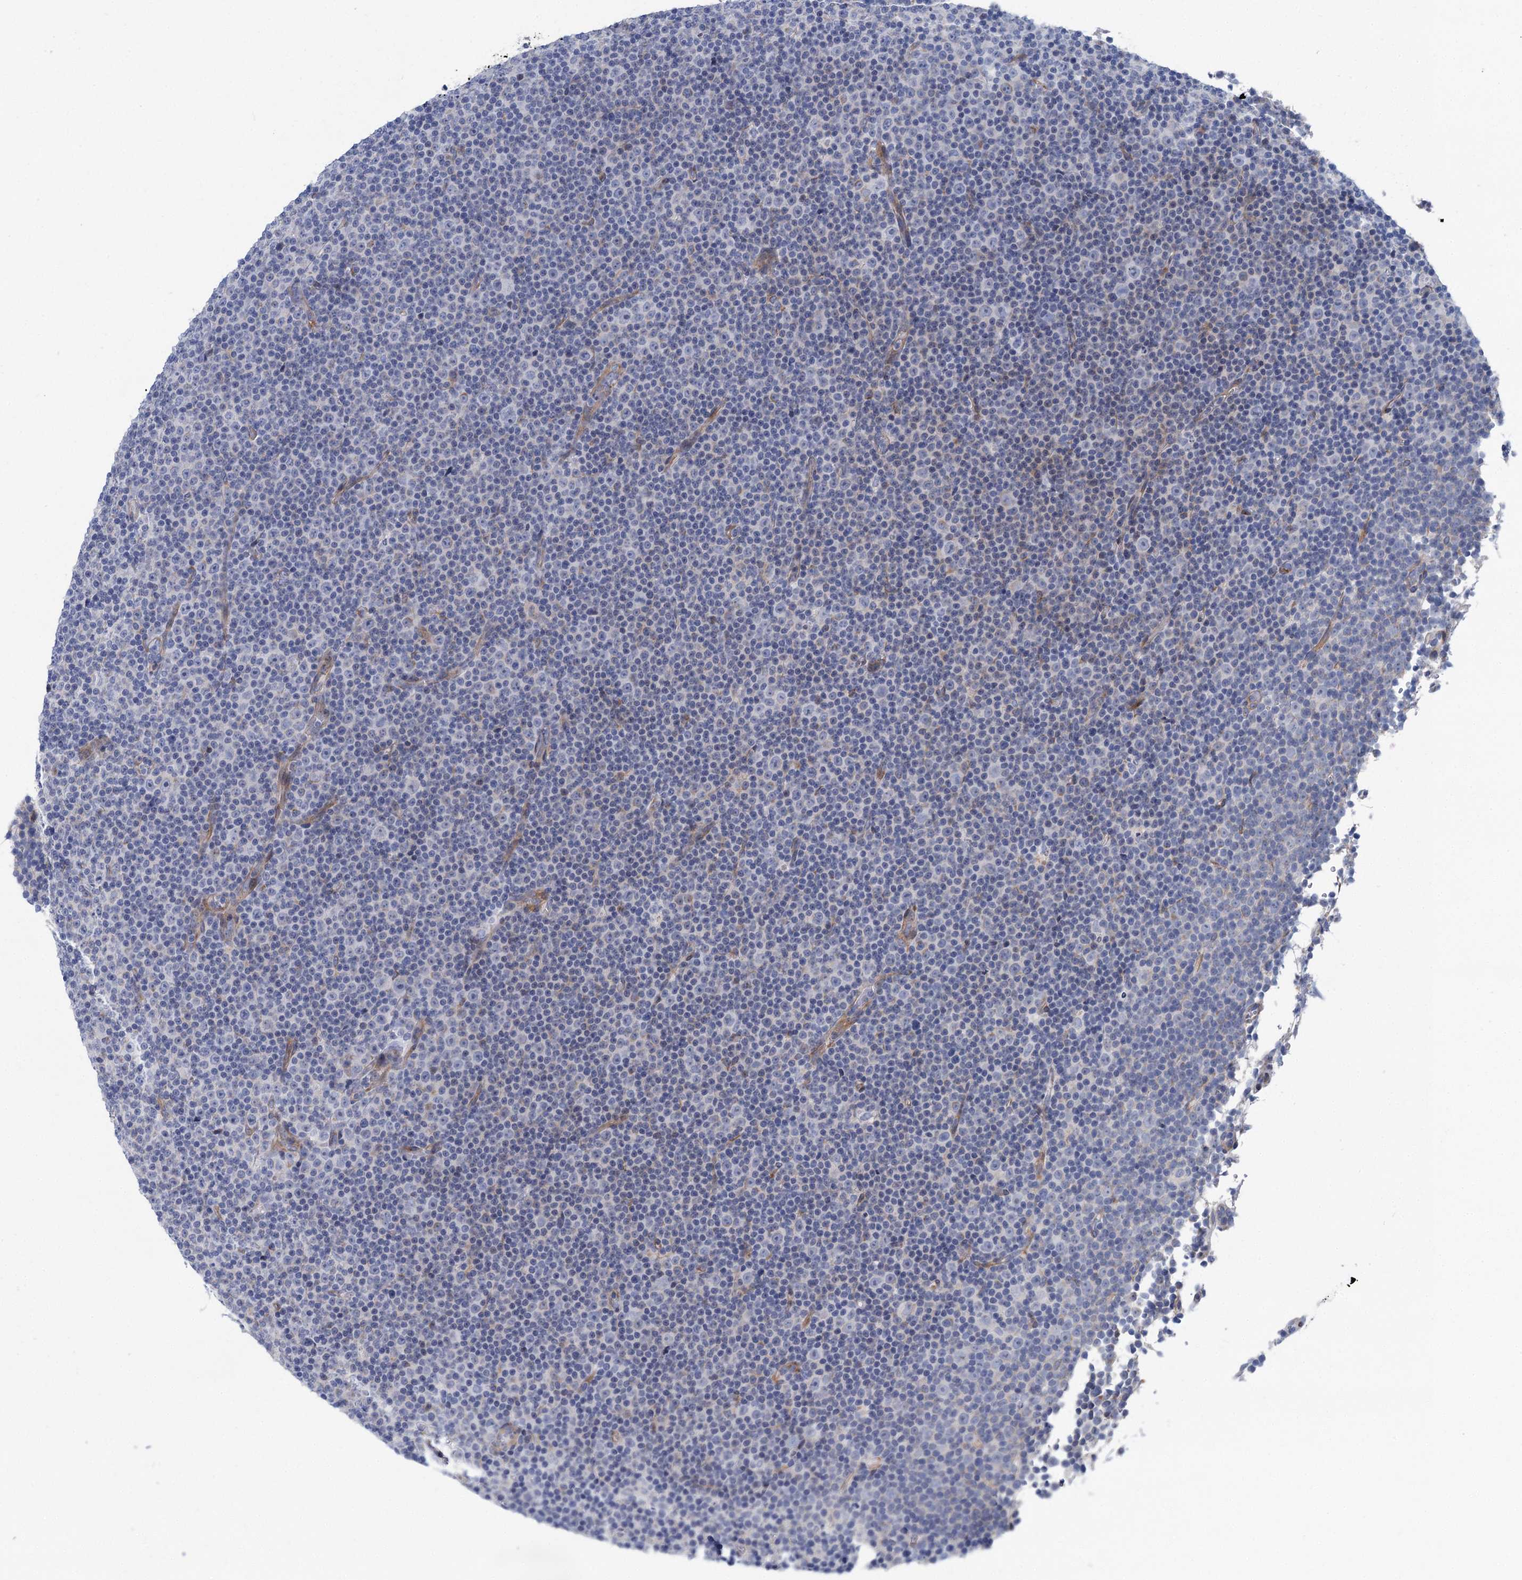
{"staining": {"intensity": "negative", "quantity": "none", "location": "none"}, "tissue": "lymphoma", "cell_type": "Tumor cells", "image_type": "cancer", "snomed": [{"axis": "morphology", "description": "Malignant lymphoma, non-Hodgkin's type, Low grade"}, {"axis": "topography", "description": "Lymph node"}], "caption": "Immunohistochemistry (IHC) of lymphoma reveals no staining in tumor cells.", "gene": "CHDH", "patient": {"sex": "female", "age": 67}}